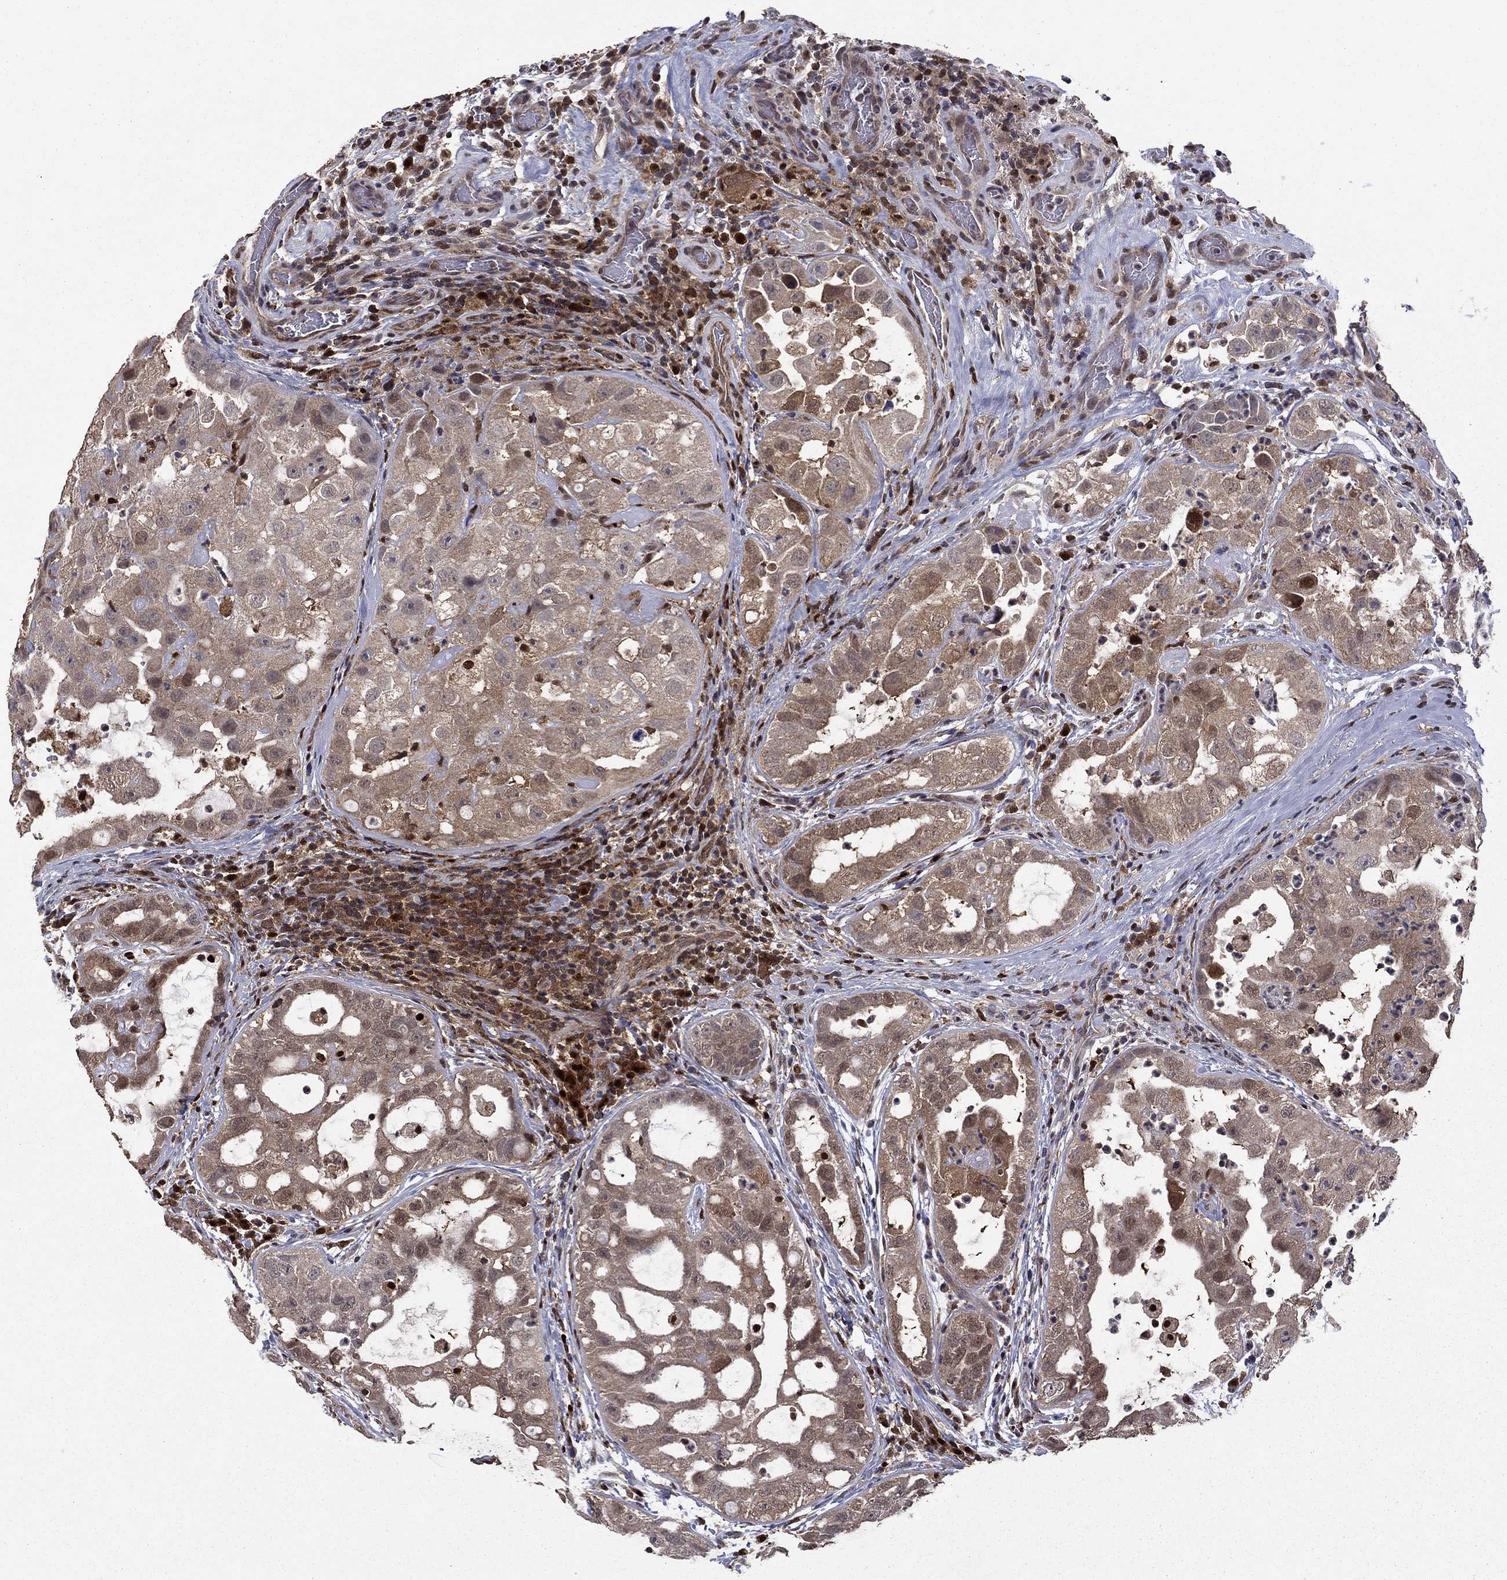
{"staining": {"intensity": "moderate", "quantity": "<25%", "location": "cytoplasmic/membranous"}, "tissue": "urothelial cancer", "cell_type": "Tumor cells", "image_type": "cancer", "snomed": [{"axis": "morphology", "description": "Urothelial carcinoma, High grade"}, {"axis": "topography", "description": "Urinary bladder"}], "caption": "Urothelial cancer tissue exhibits moderate cytoplasmic/membranous positivity in about <25% of tumor cells, visualized by immunohistochemistry.", "gene": "APPBP2", "patient": {"sex": "female", "age": 41}}